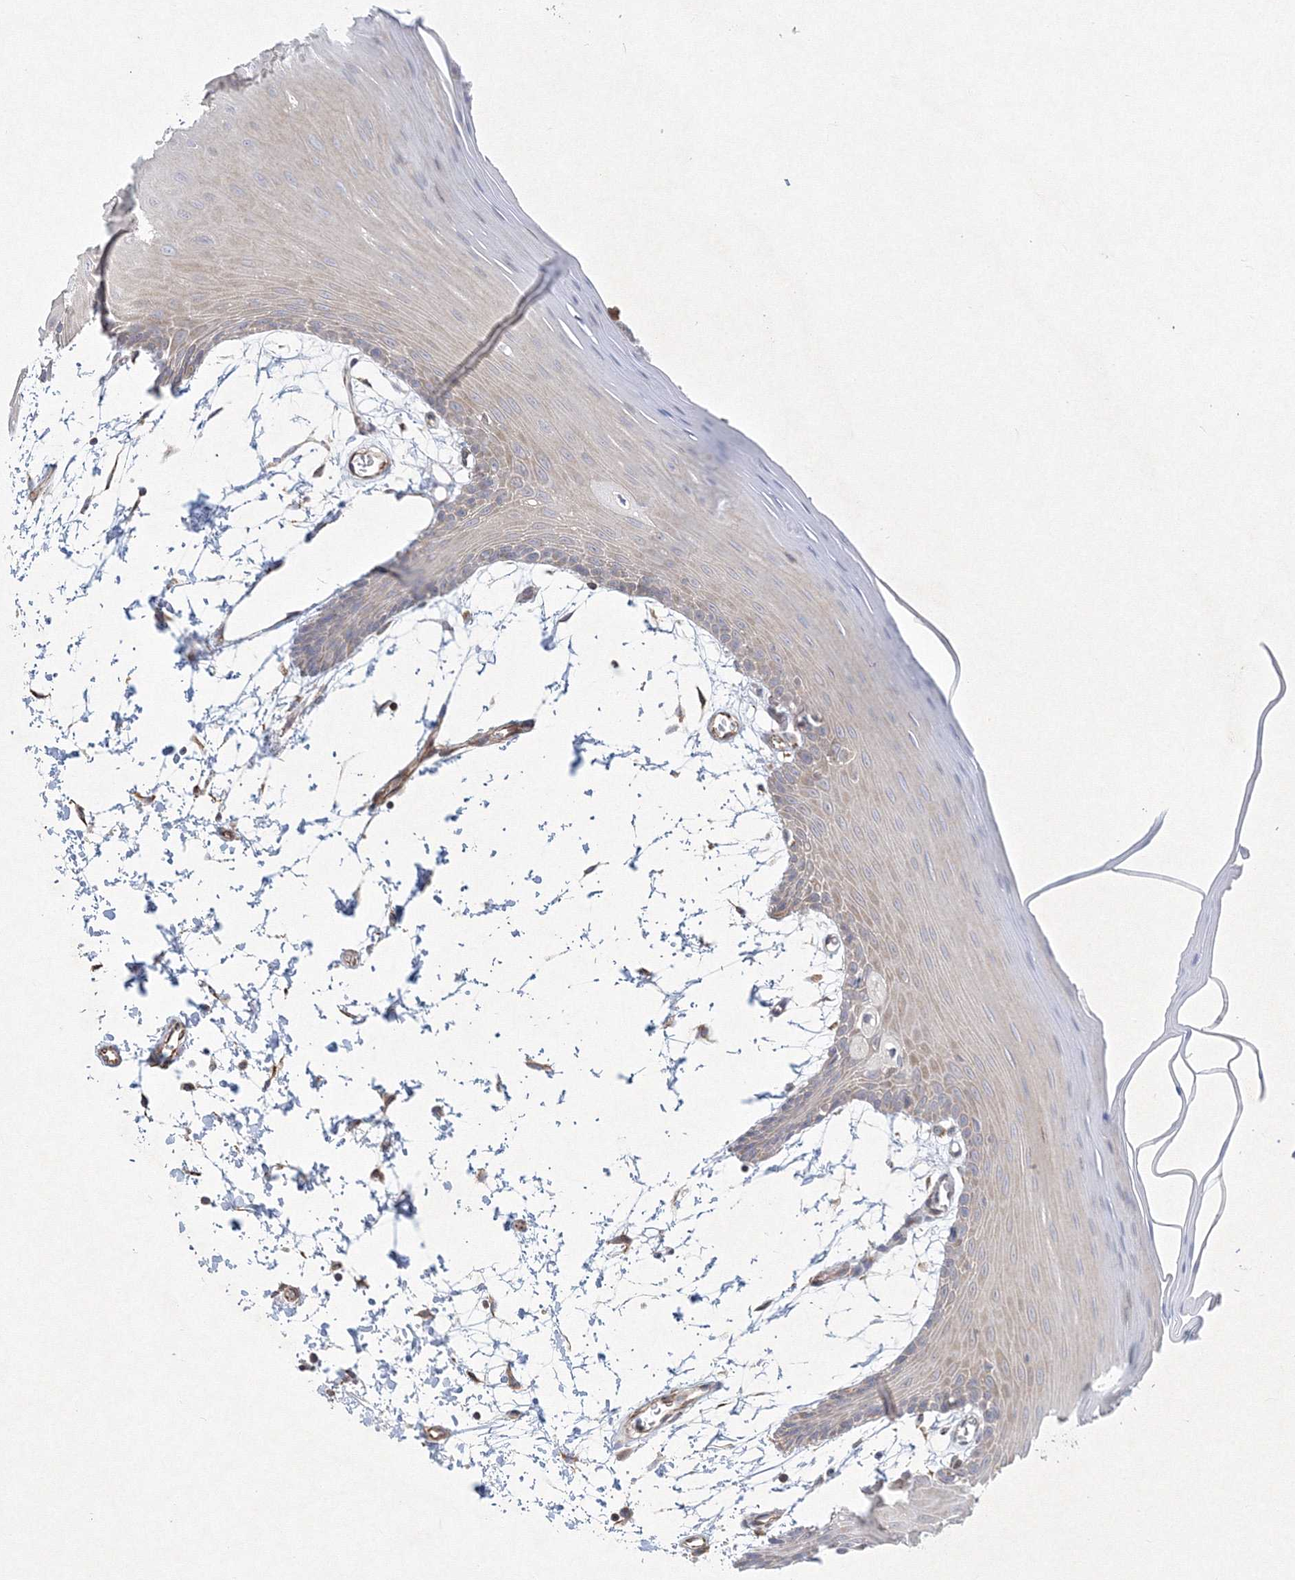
{"staining": {"intensity": "strong", "quantity": "<25%", "location": "cytoplasmic/membranous"}, "tissue": "oral mucosa", "cell_type": "Squamous epithelial cells", "image_type": "normal", "snomed": [{"axis": "morphology", "description": "Normal tissue, NOS"}, {"axis": "topography", "description": "Skeletal muscle"}, {"axis": "topography", "description": "Oral tissue"}, {"axis": "topography", "description": "Salivary gland"}, {"axis": "topography", "description": "Peripheral nerve tissue"}], "caption": "Strong cytoplasmic/membranous staining for a protein is seen in about <25% of squamous epithelial cells of unremarkable oral mucosa using immunohistochemistry (IHC).", "gene": "WDR49", "patient": {"sex": "male", "age": 54}}